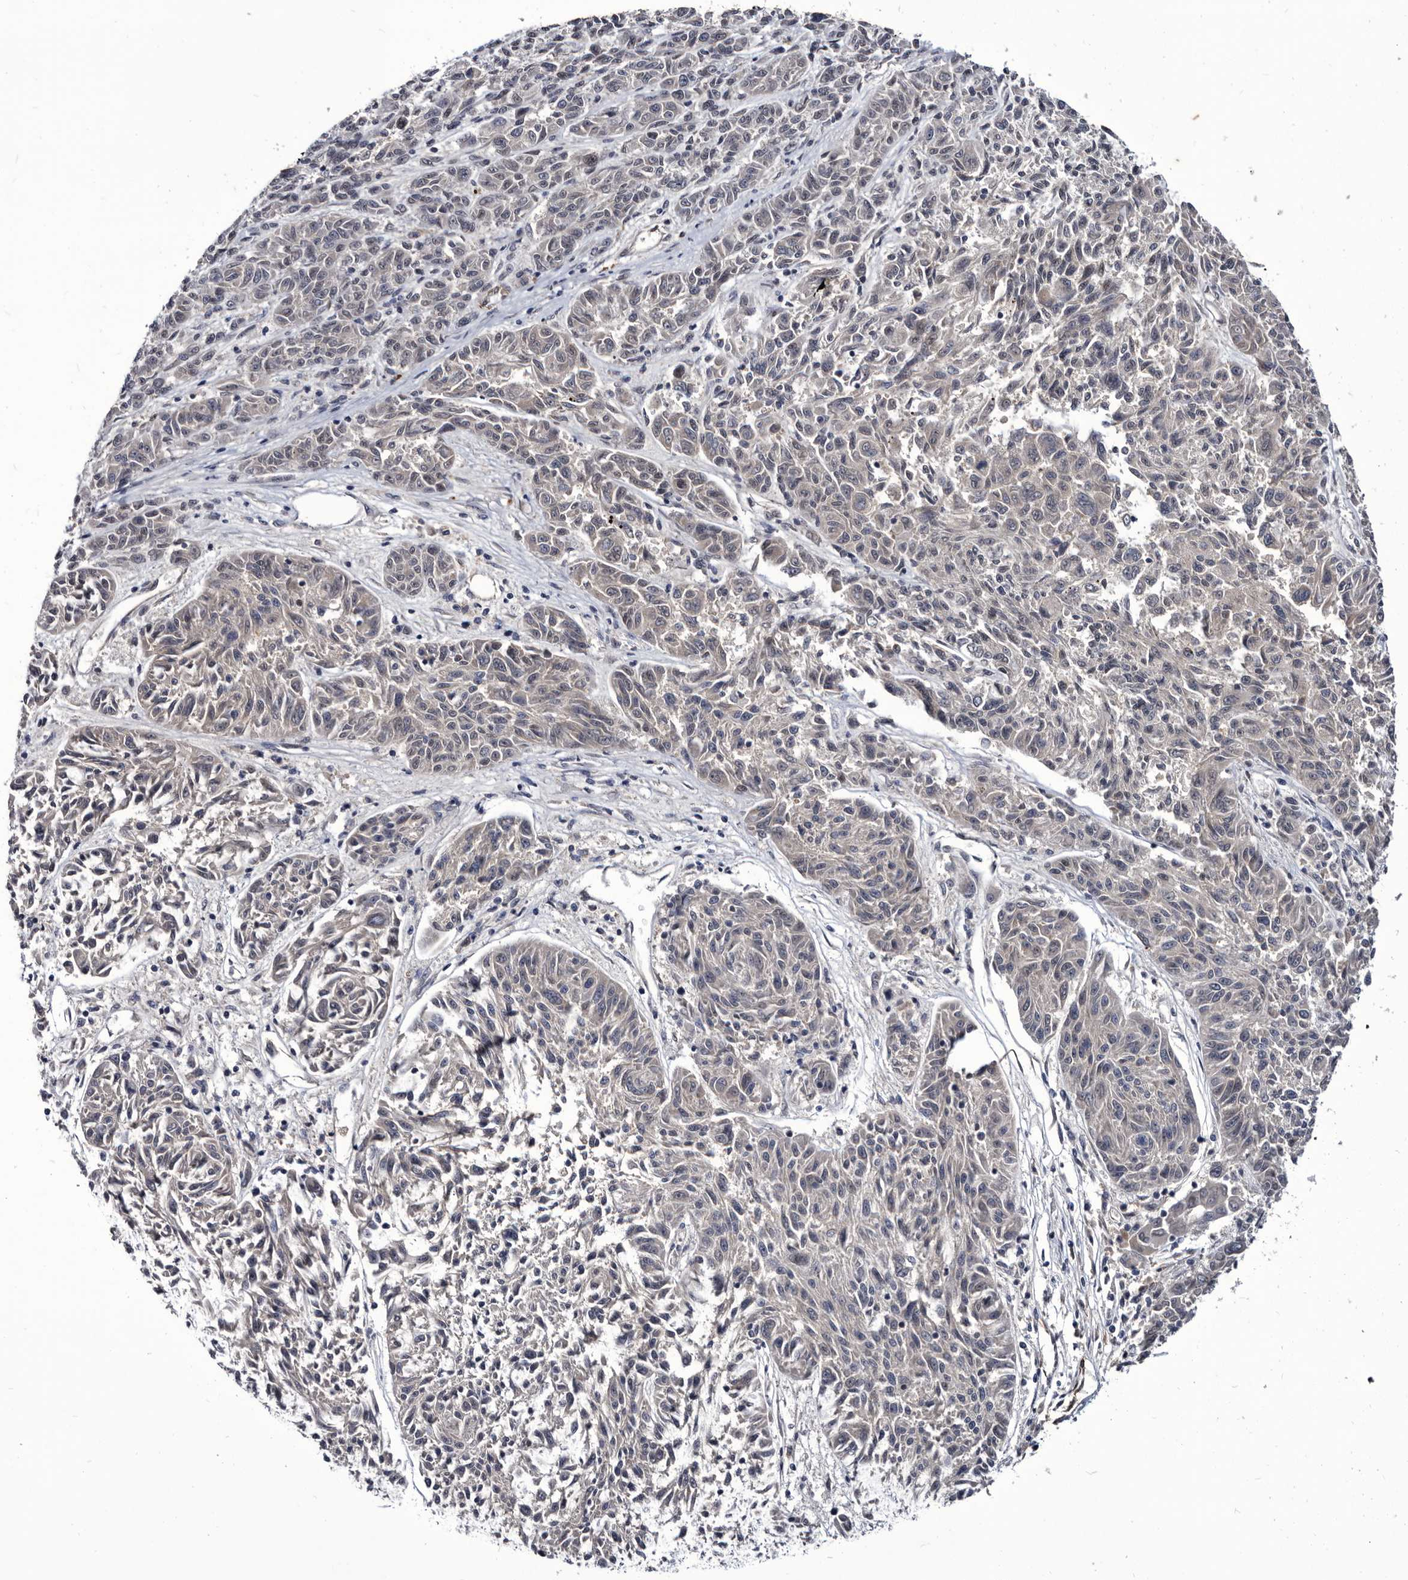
{"staining": {"intensity": "negative", "quantity": "none", "location": "none"}, "tissue": "melanoma", "cell_type": "Tumor cells", "image_type": "cancer", "snomed": [{"axis": "morphology", "description": "Malignant melanoma, NOS"}, {"axis": "topography", "description": "Skin"}], "caption": "A high-resolution micrograph shows immunohistochemistry staining of malignant melanoma, which displays no significant staining in tumor cells. (DAB (3,3'-diaminobenzidine) immunohistochemistry (IHC) with hematoxylin counter stain).", "gene": "PROM1", "patient": {"sex": "male", "age": 53}}